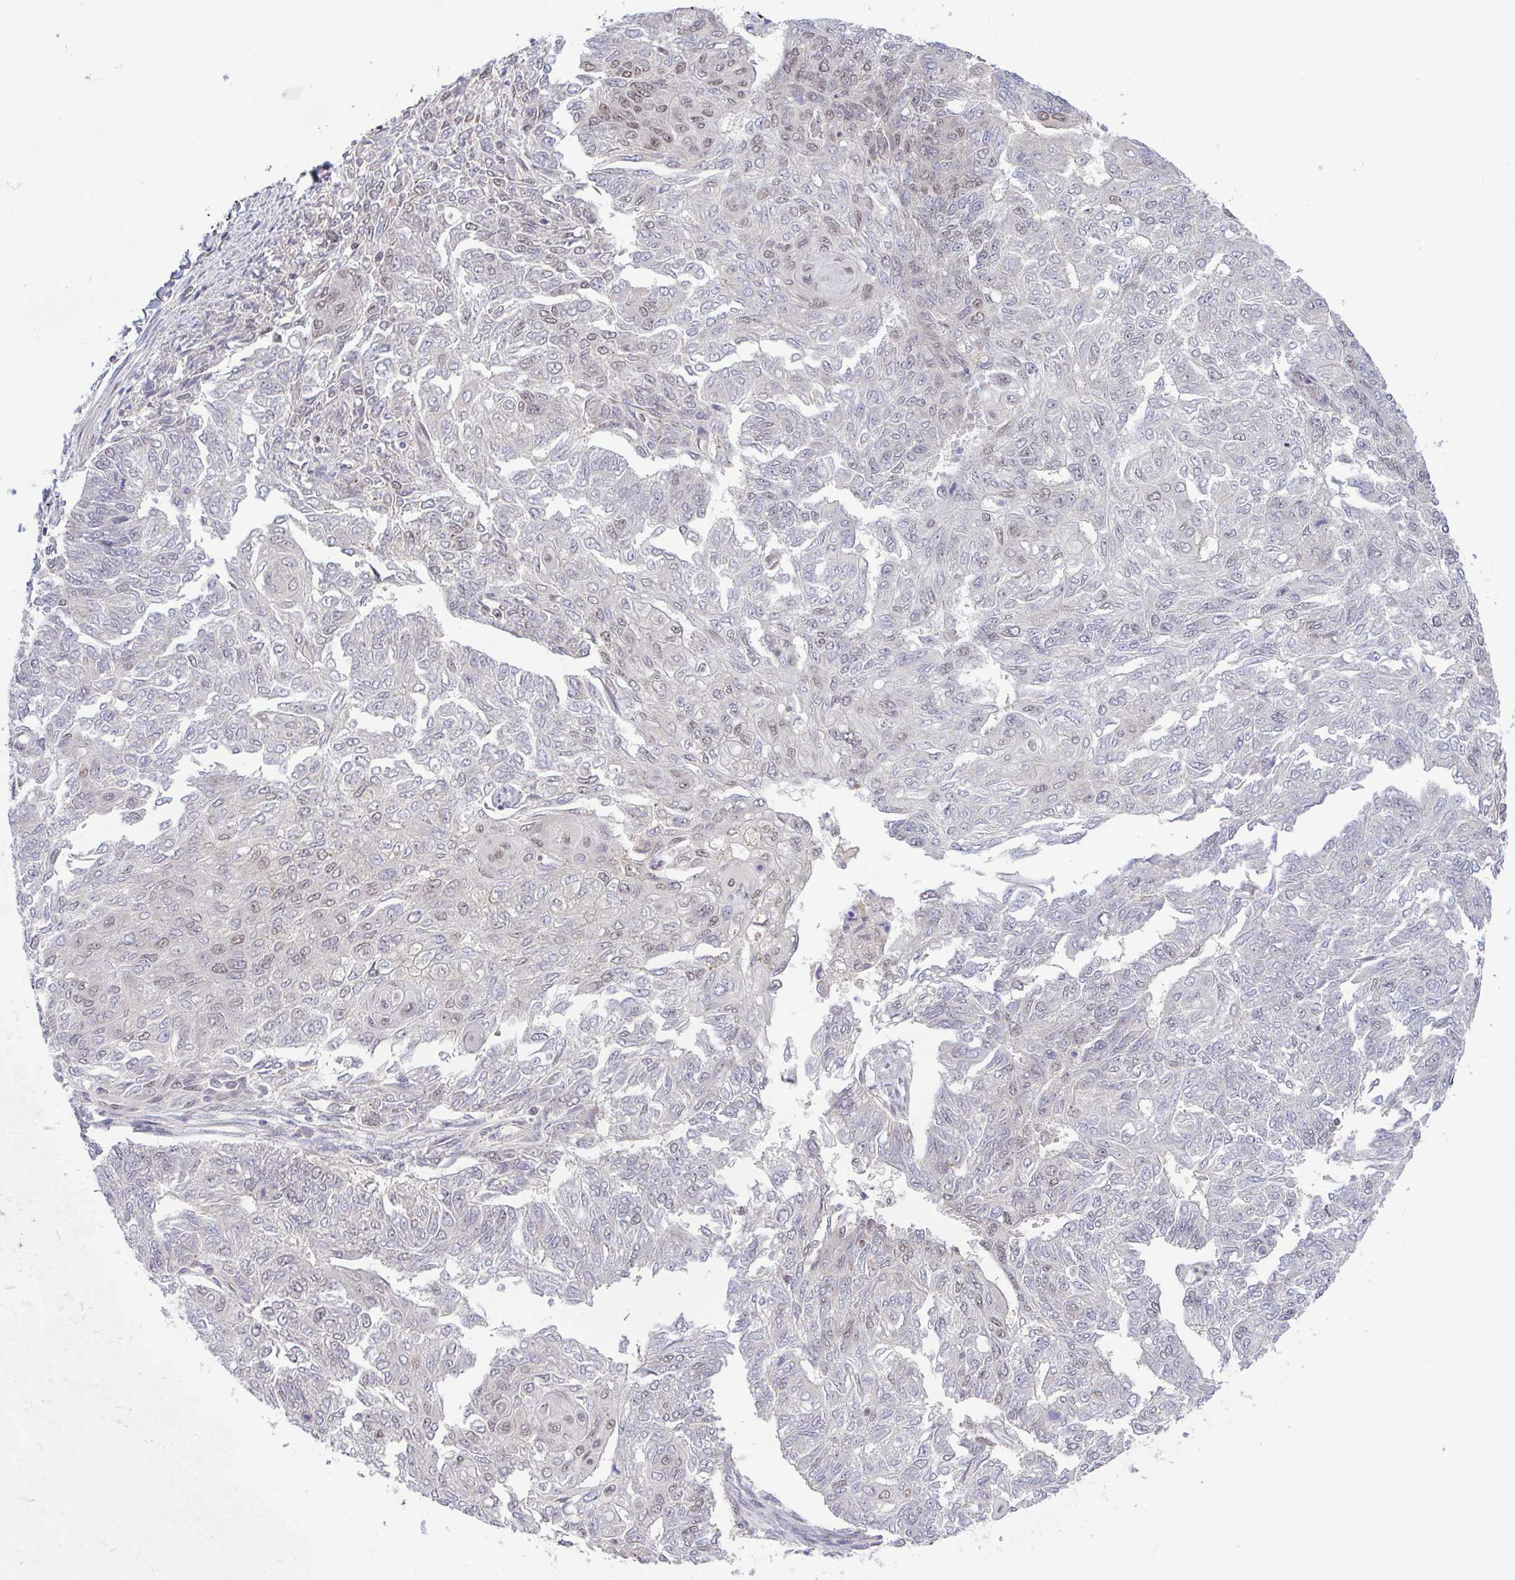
{"staining": {"intensity": "weak", "quantity": "<25%", "location": "nuclear"}, "tissue": "endometrial cancer", "cell_type": "Tumor cells", "image_type": "cancer", "snomed": [{"axis": "morphology", "description": "Adenocarcinoma, NOS"}, {"axis": "topography", "description": "Endometrium"}], "caption": "IHC of human adenocarcinoma (endometrial) reveals no positivity in tumor cells. (Stains: DAB IHC with hematoxylin counter stain, Microscopy: brightfield microscopy at high magnification).", "gene": "C9orf64", "patient": {"sex": "female", "age": 32}}